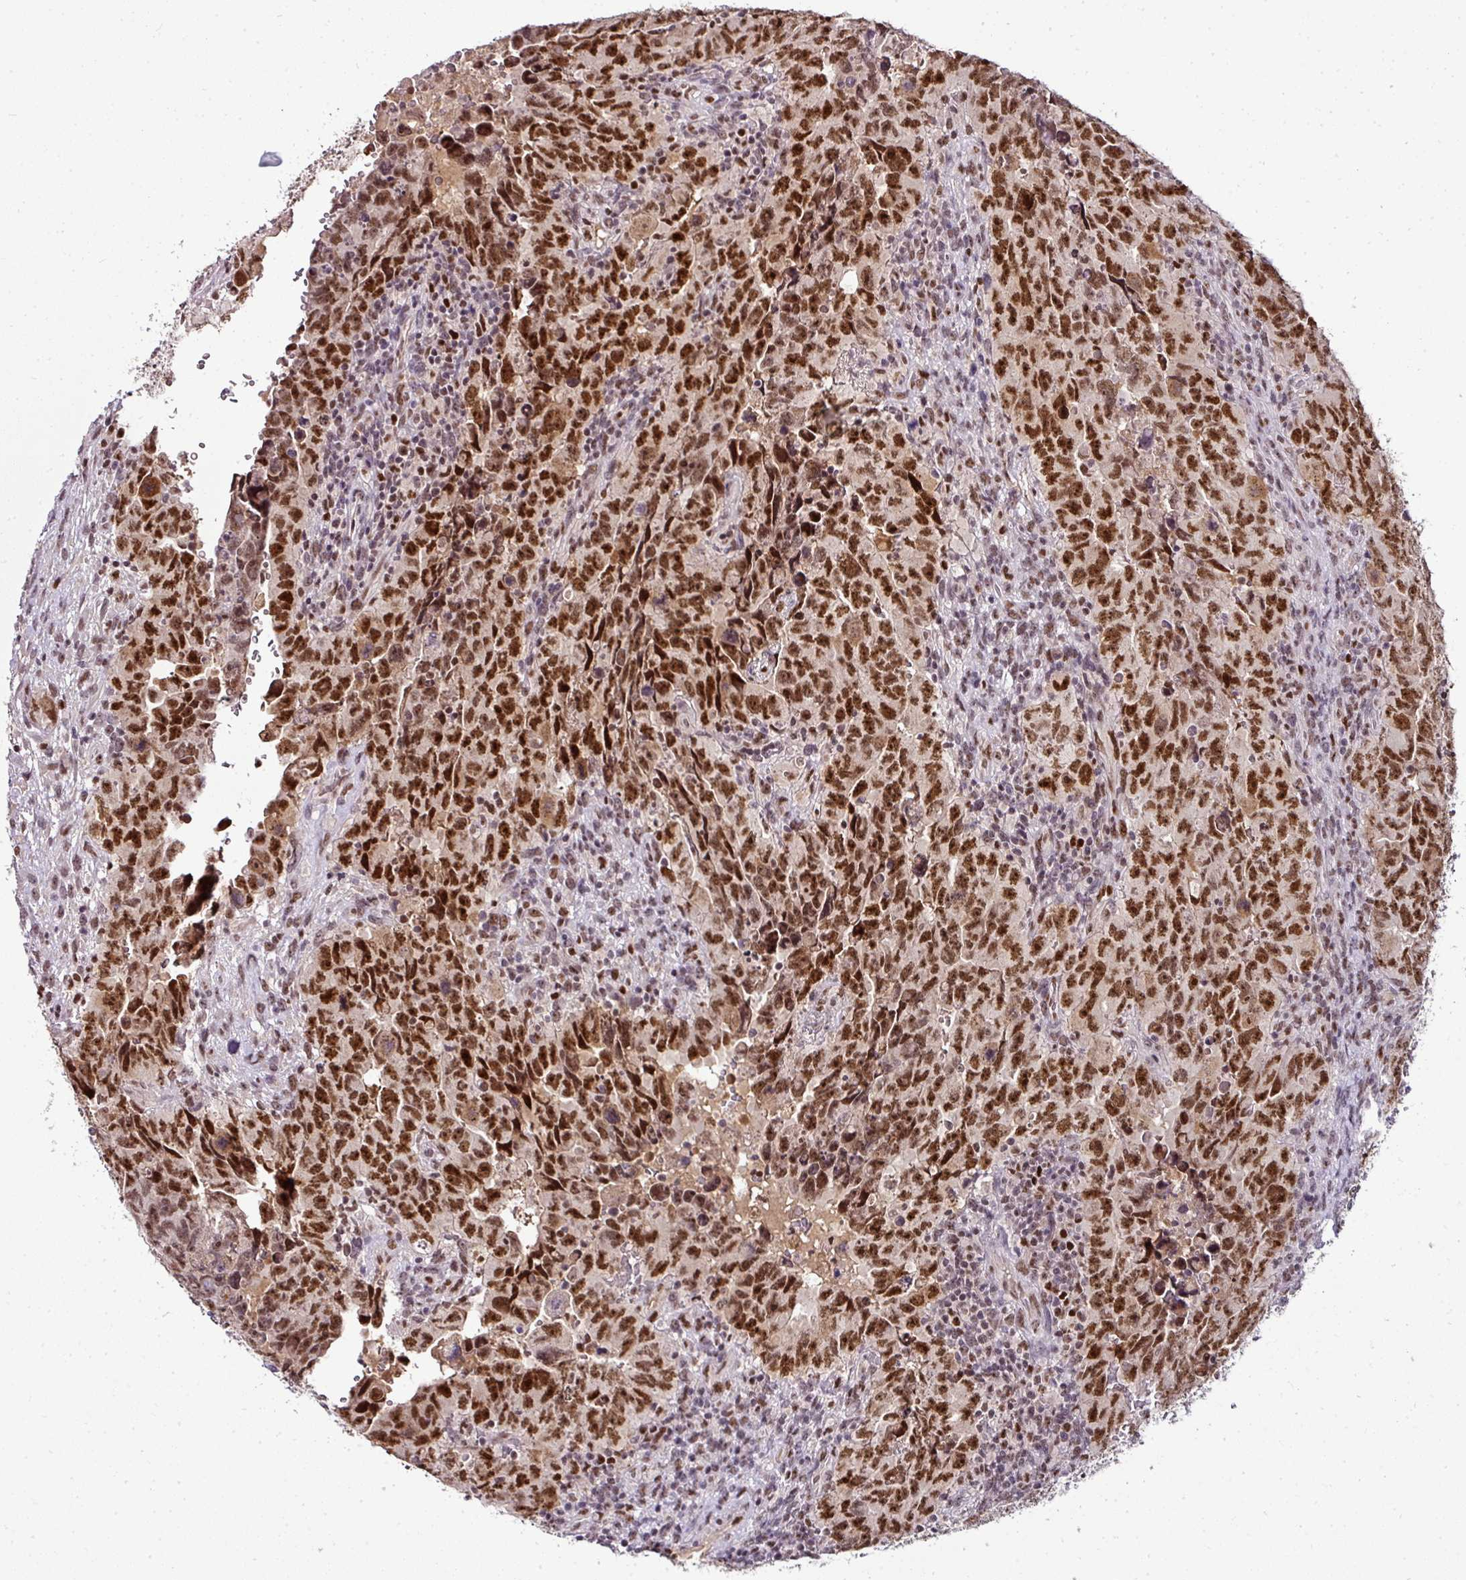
{"staining": {"intensity": "strong", "quantity": ">75%", "location": "nuclear"}, "tissue": "testis cancer", "cell_type": "Tumor cells", "image_type": "cancer", "snomed": [{"axis": "morphology", "description": "Carcinoma, Embryonal, NOS"}, {"axis": "topography", "description": "Testis"}], "caption": "There is high levels of strong nuclear expression in tumor cells of testis cancer, as demonstrated by immunohistochemical staining (brown color).", "gene": "KLF16", "patient": {"sex": "male", "age": 24}}